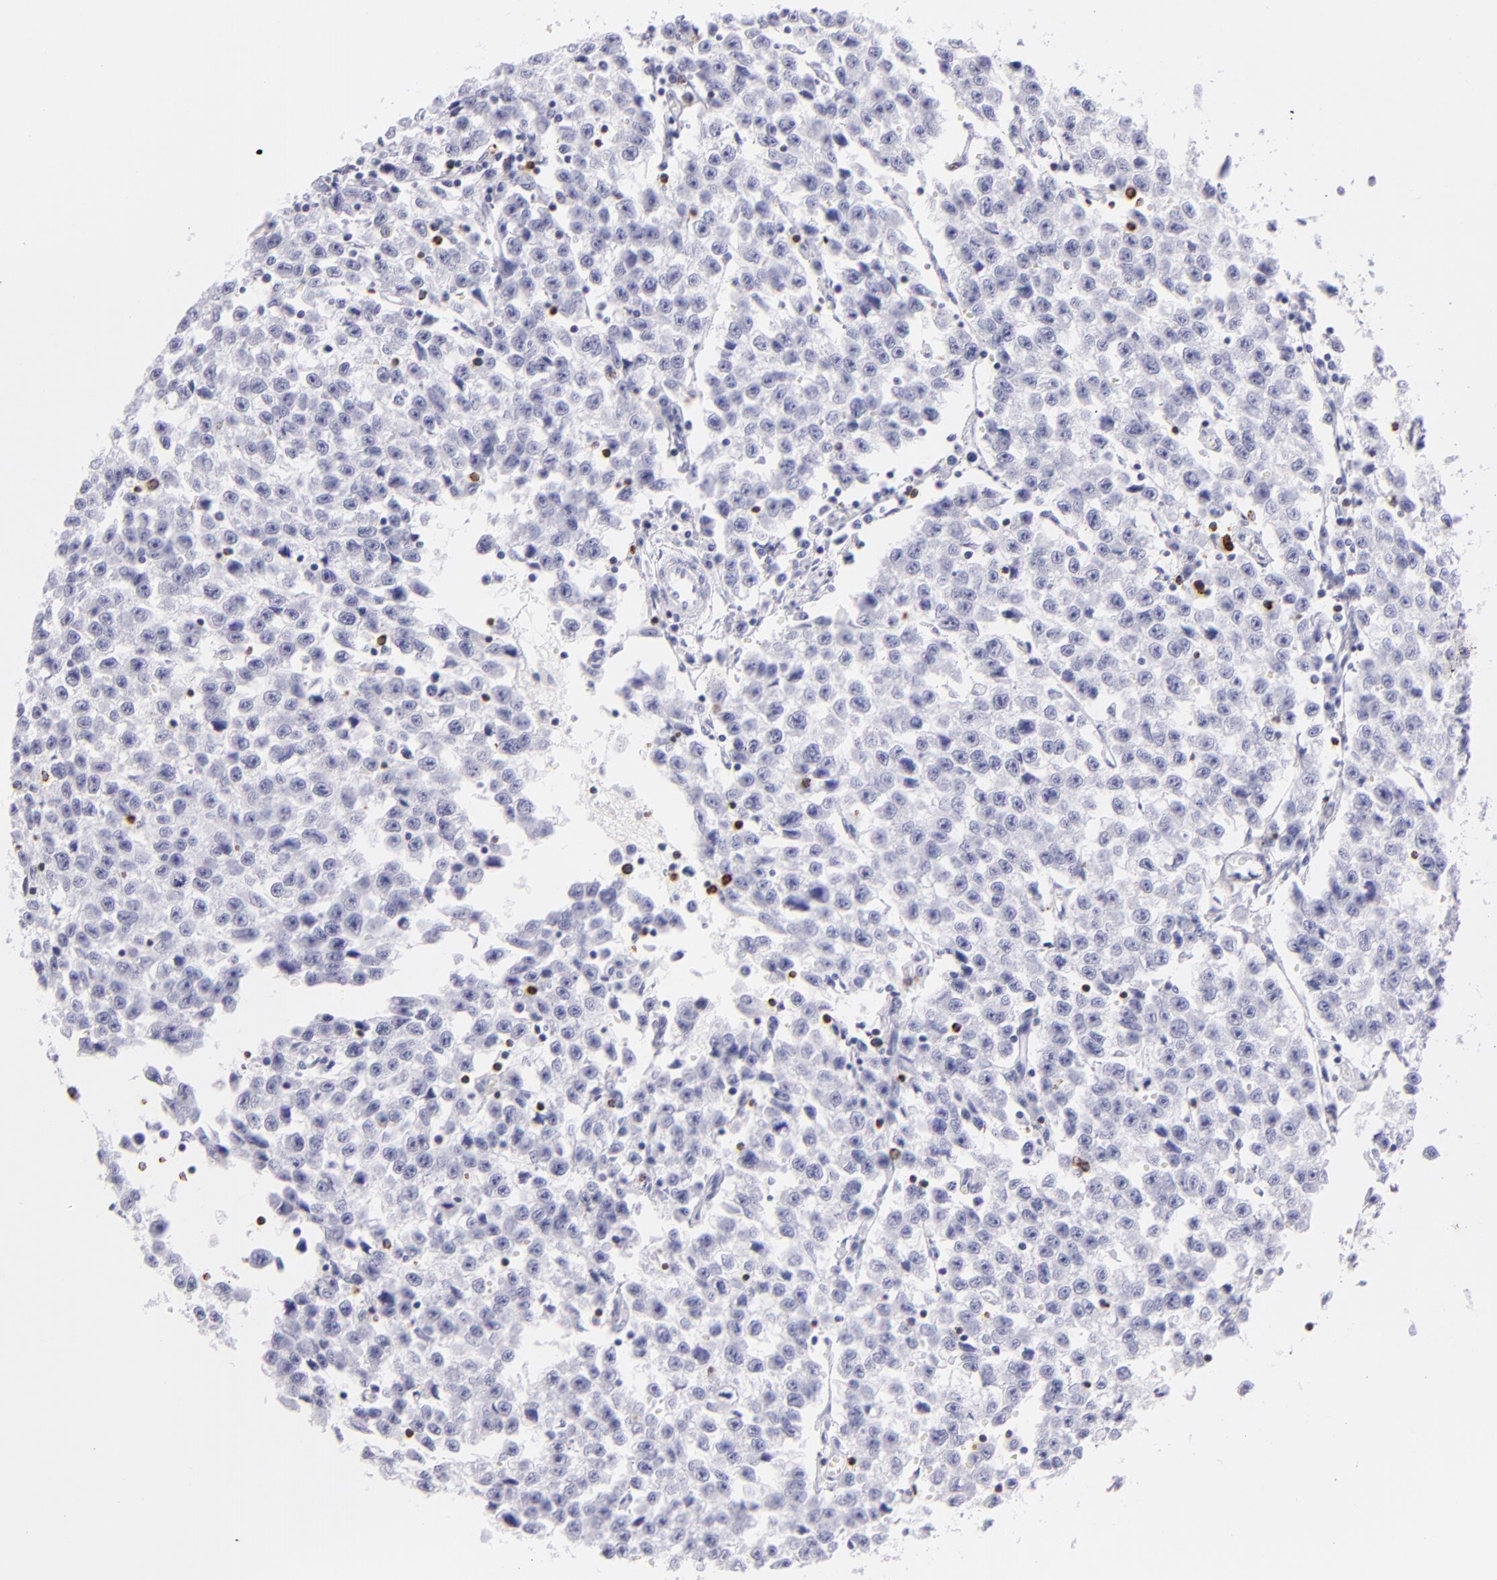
{"staining": {"intensity": "negative", "quantity": "none", "location": "none"}, "tissue": "testis cancer", "cell_type": "Tumor cells", "image_type": "cancer", "snomed": [{"axis": "morphology", "description": "Seminoma, NOS"}, {"axis": "topography", "description": "Testis"}], "caption": "A photomicrograph of testis cancer (seminoma) stained for a protein exhibits no brown staining in tumor cells.", "gene": "PRF1", "patient": {"sex": "male", "age": 35}}